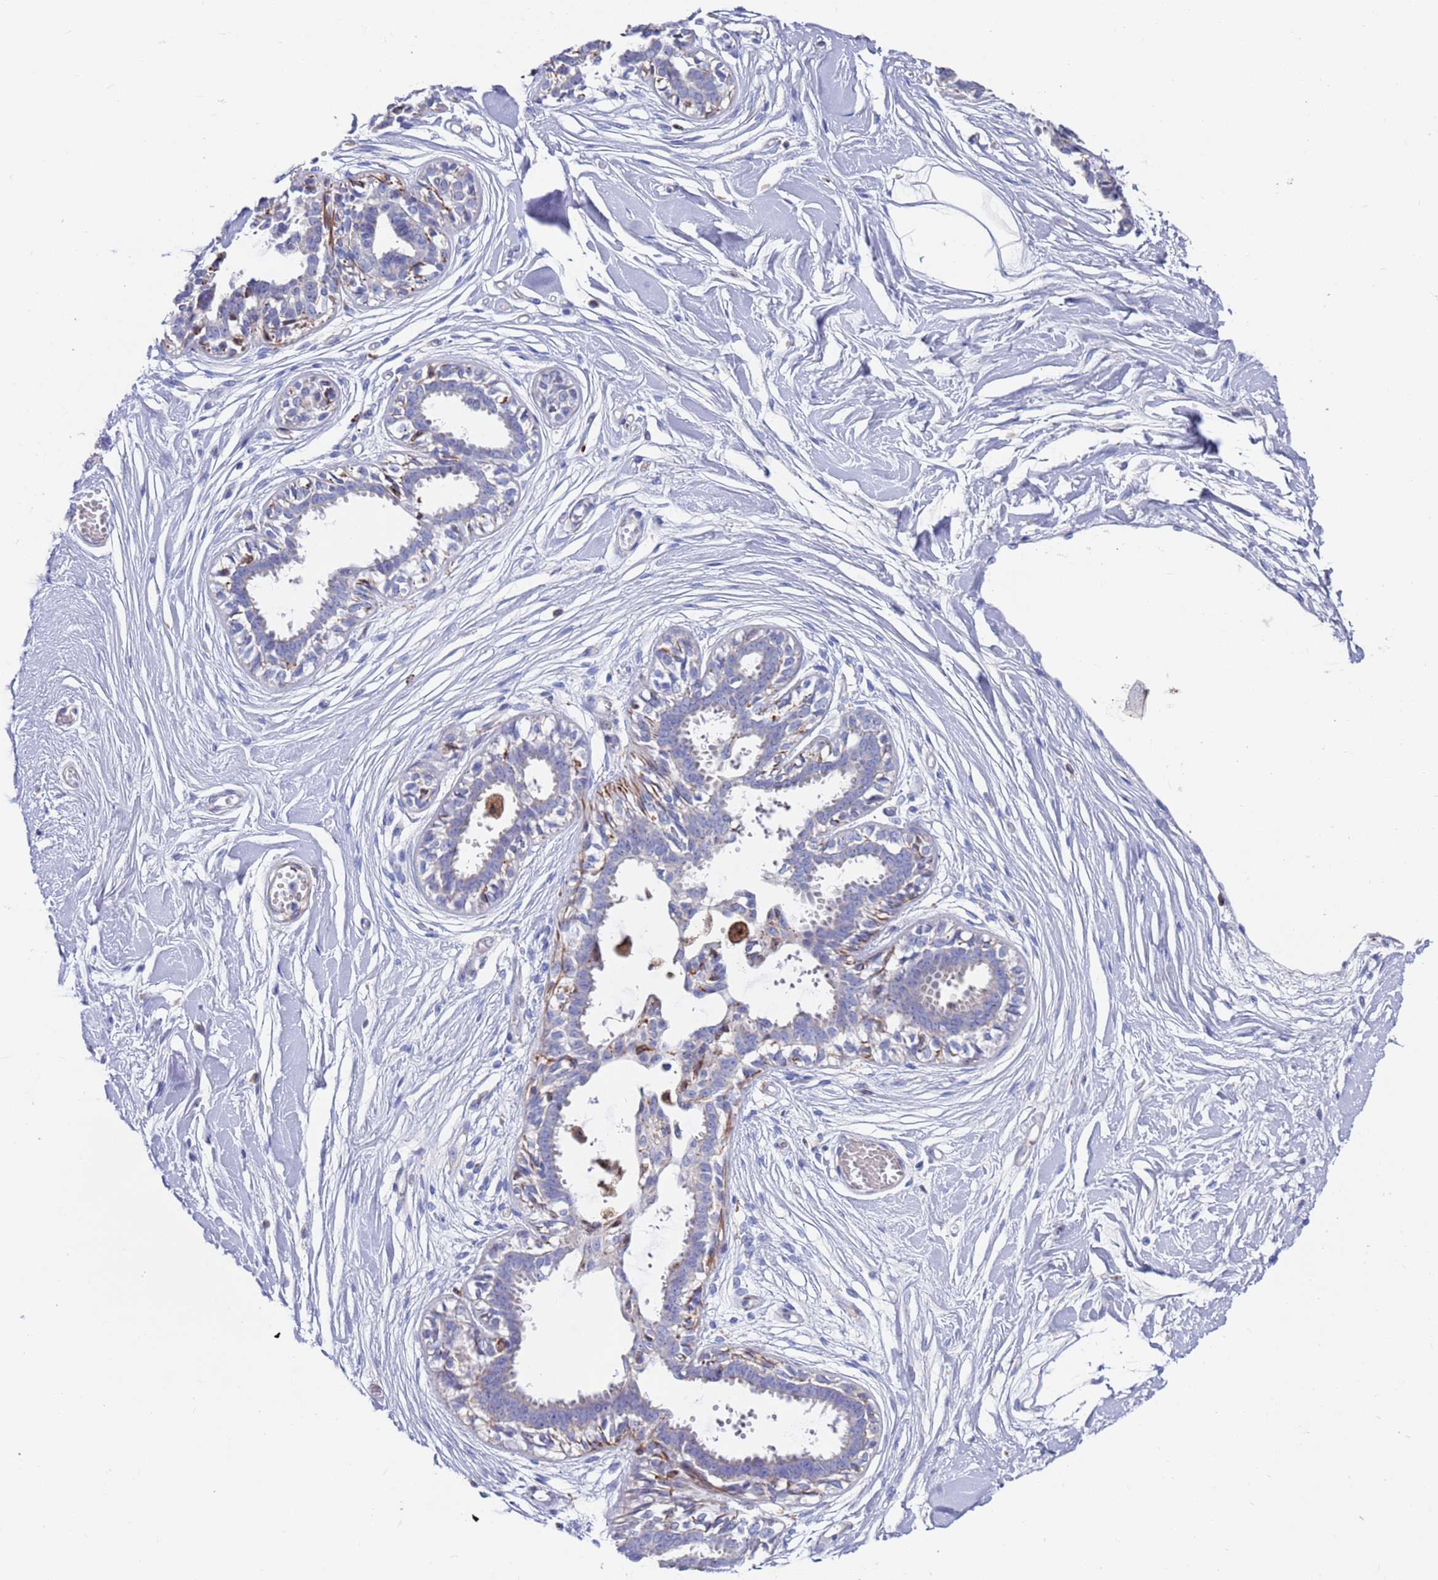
{"staining": {"intensity": "negative", "quantity": "none", "location": "none"}, "tissue": "breast", "cell_type": "Adipocytes", "image_type": "normal", "snomed": [{"axis": "morphology", "description": "Normal tissue, NOS"}, {"axis": "topography", "description": "Breast"}], "caption": "This photomicrograph is of normal breast stained with immunohistochemistry (IHC) to label a protein in brown with the nuclei are counter-stained blue. There is no positivity in adipocytes.", "gene": "GREB1L", "patient": {"sex": "female", "age": 45}}